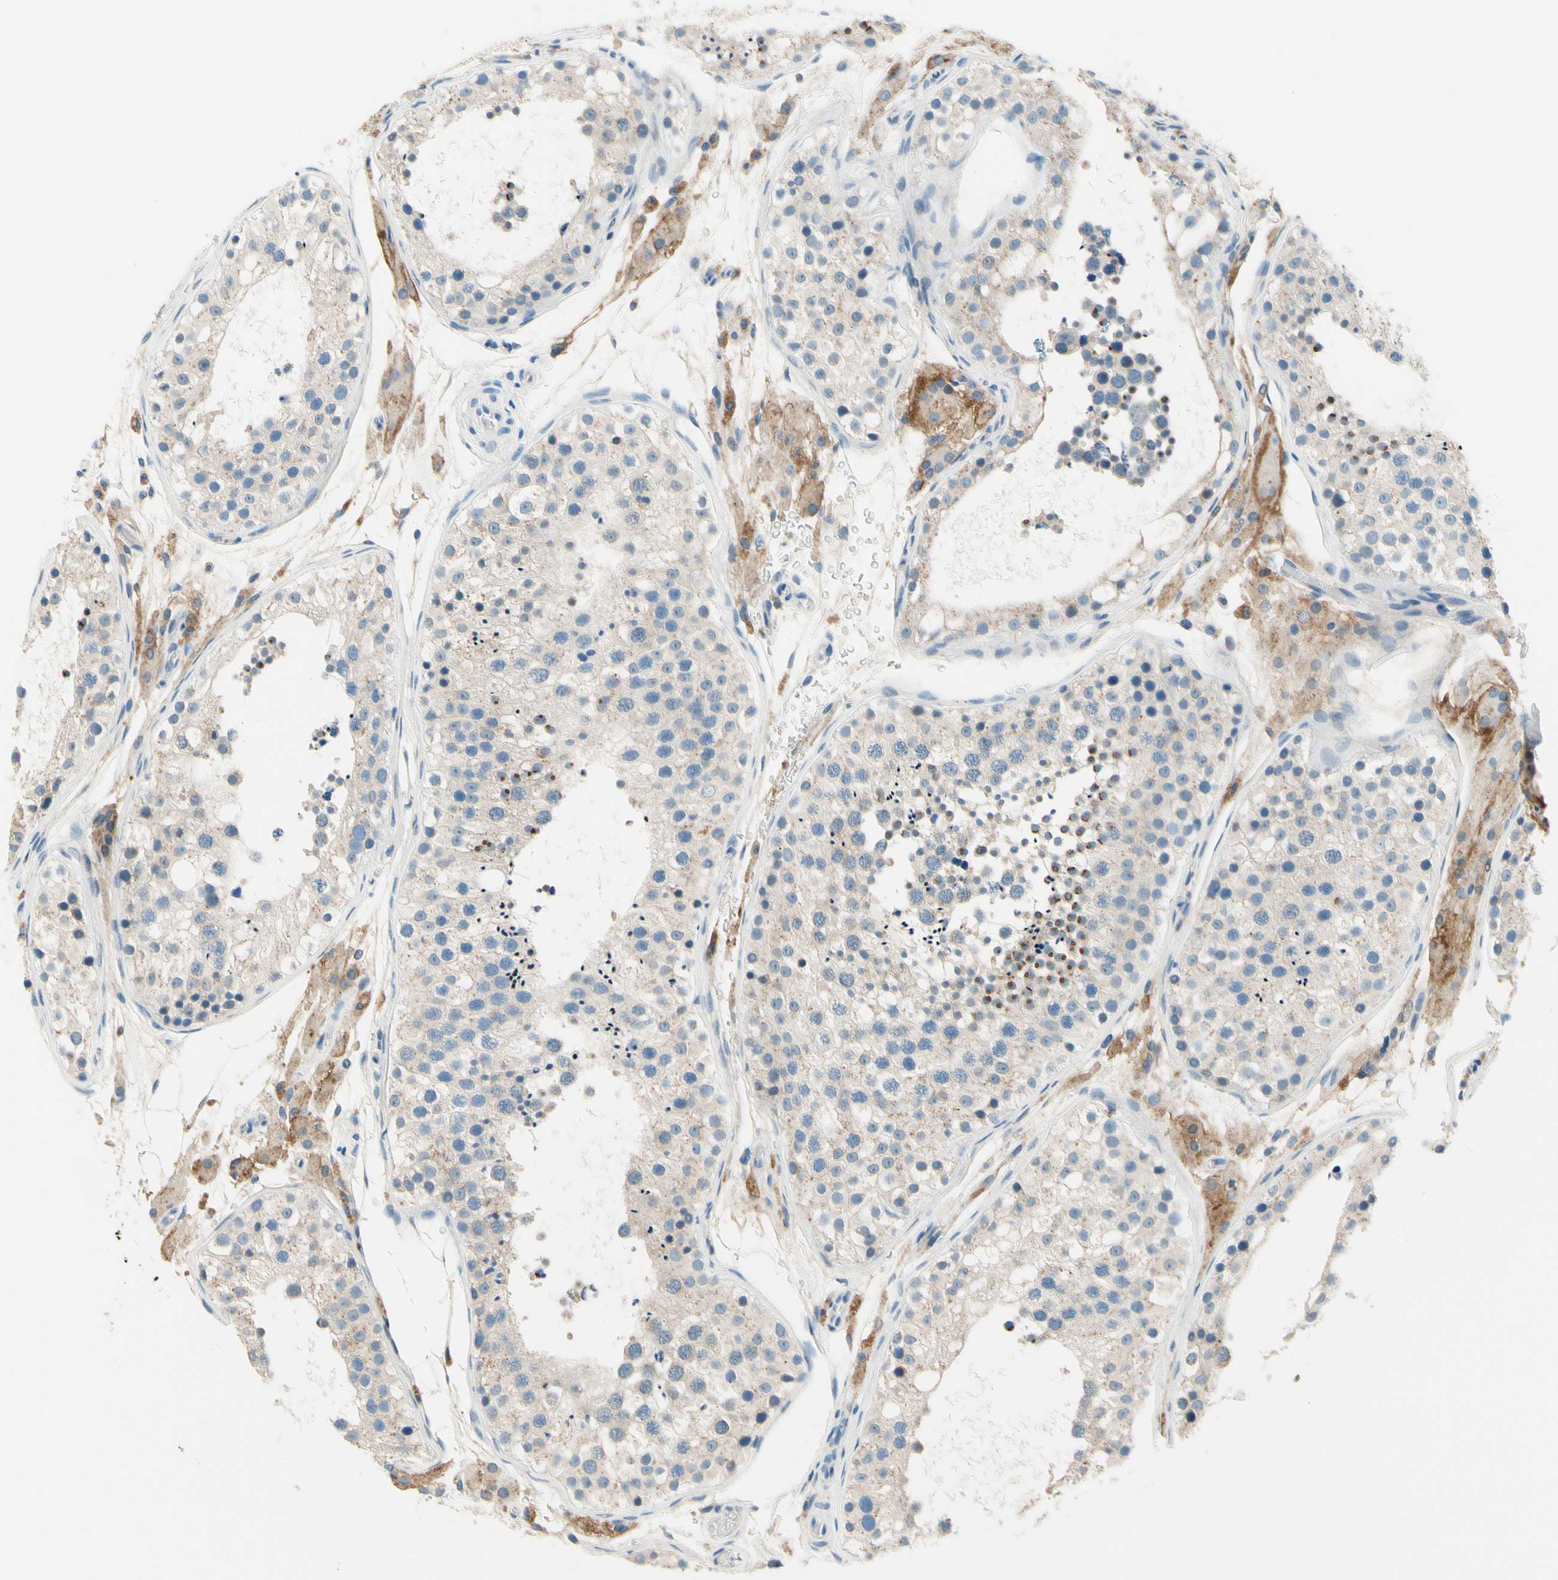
{"staining": {"intensity": "strong", "quantity": "<25%", "location": "cytoplasmic/membranous,nuclear"}, "tissue": "testis", "cell_type": "Cells in seminiferous ducts", "image_type": "normal", "snomed": [{"axis": "morphology", "description": "Normal tissue, NOS"}, {"axis": "topography", "description": "Testis"}], "caption": "Immunohistochemistry (DAB (3,3'-diaminobenzidine)) staining of benign human testis reveals strong cytoplasmic/membranous,nuclear protein expression in approximately <25% of cells in seminiferous ducts.", "gene": "SIGLEC9", "patient": {"sex": "male", "age": 26}}